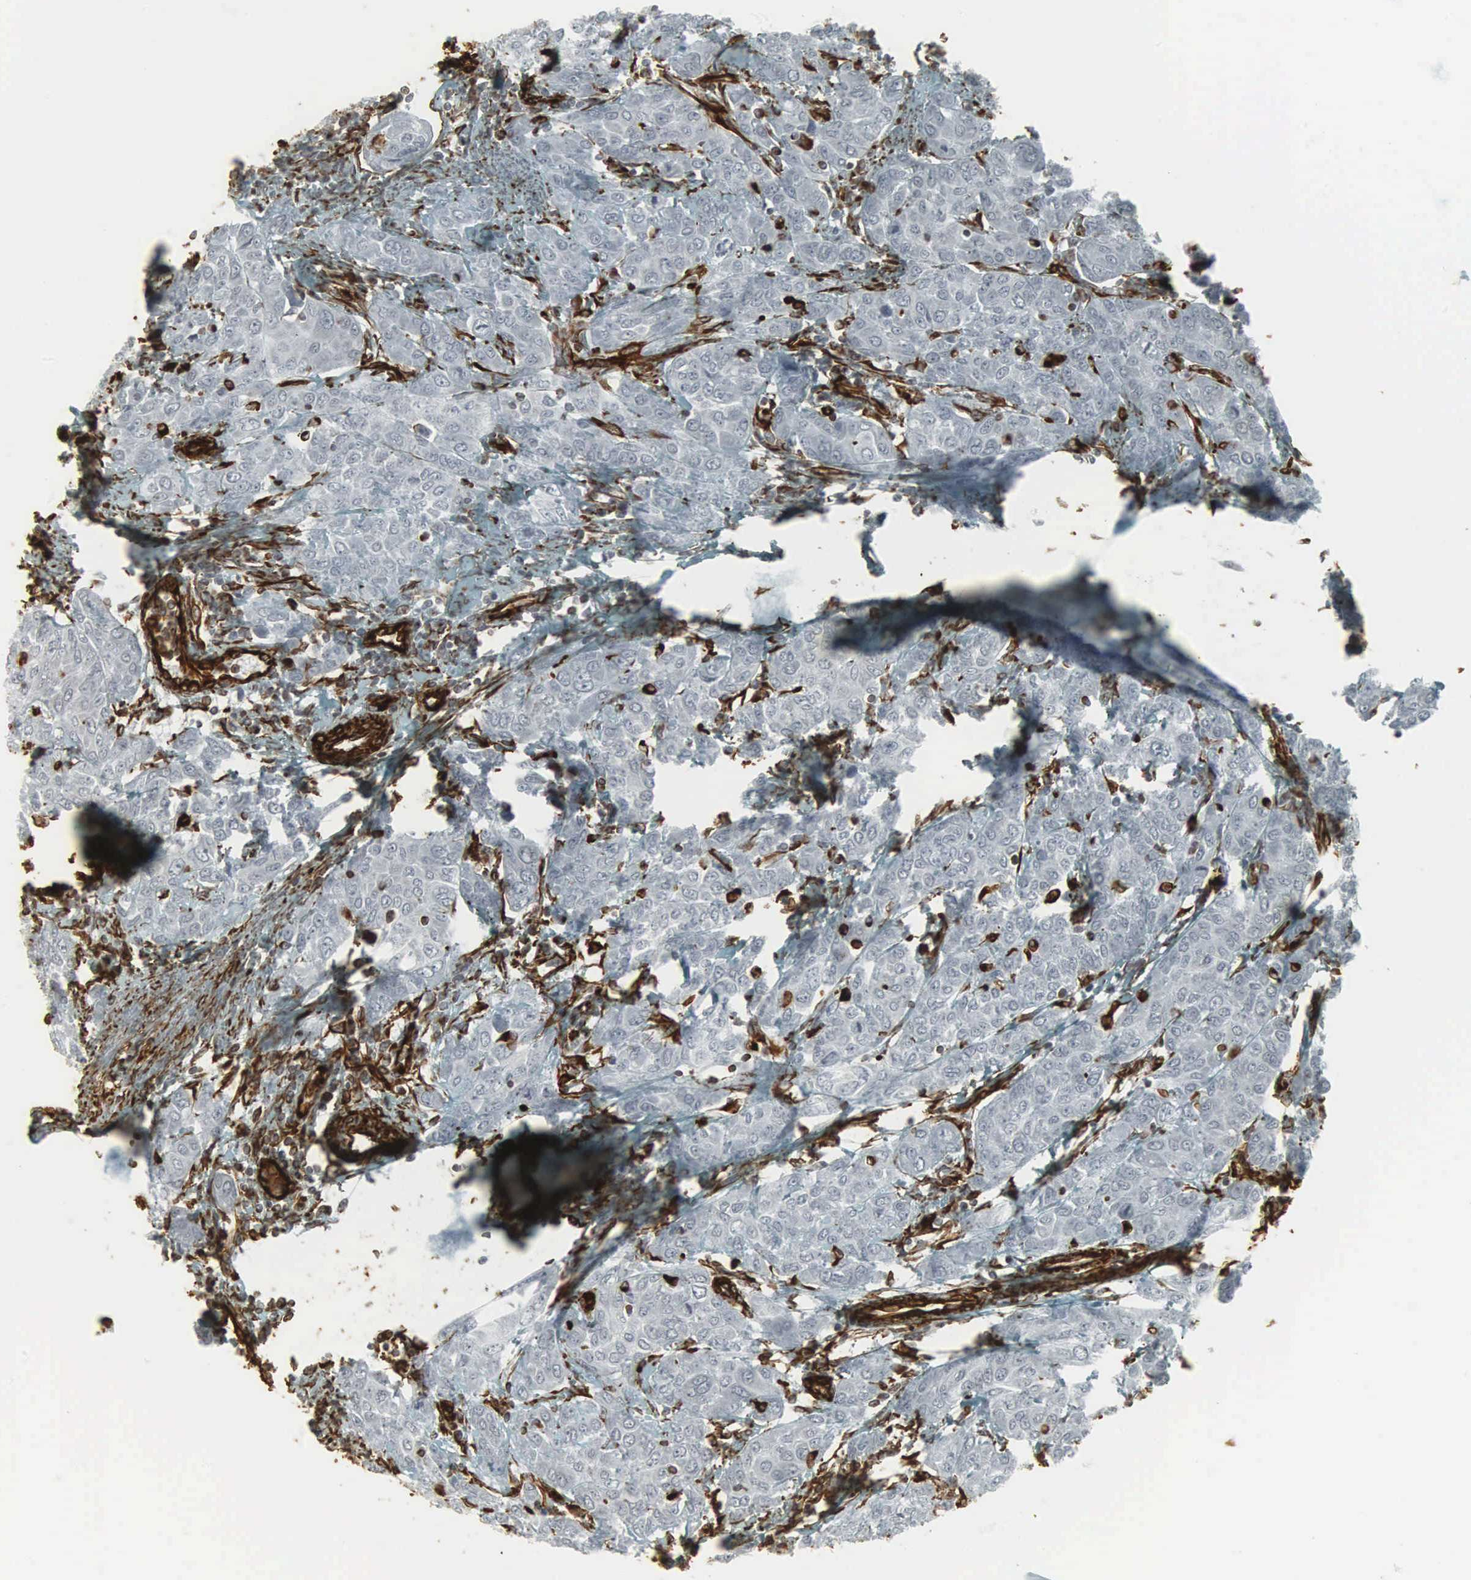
{"staining": {"intensity": "strong", "quantity": "<25%", "location": "cytoplasmic/membranous,nuclear"}, "tissue": "cervical cancer", "cell_type": "Tumor cells", "image_type": "cancer", "snomed": [{"axis": "morphology", "description": "Squamous cell carcinoma, NOS"}, {"axis": "topography", "description": "Cervix"}], "caption": "Tumor cells show medium levels of strong cytoplasmic/membranous and nuclear staining in approximately <25% of cells in cervical squamous cell carcinoma.", "gene": "VIM", "patient": {"sex": "female", "age": 38}}